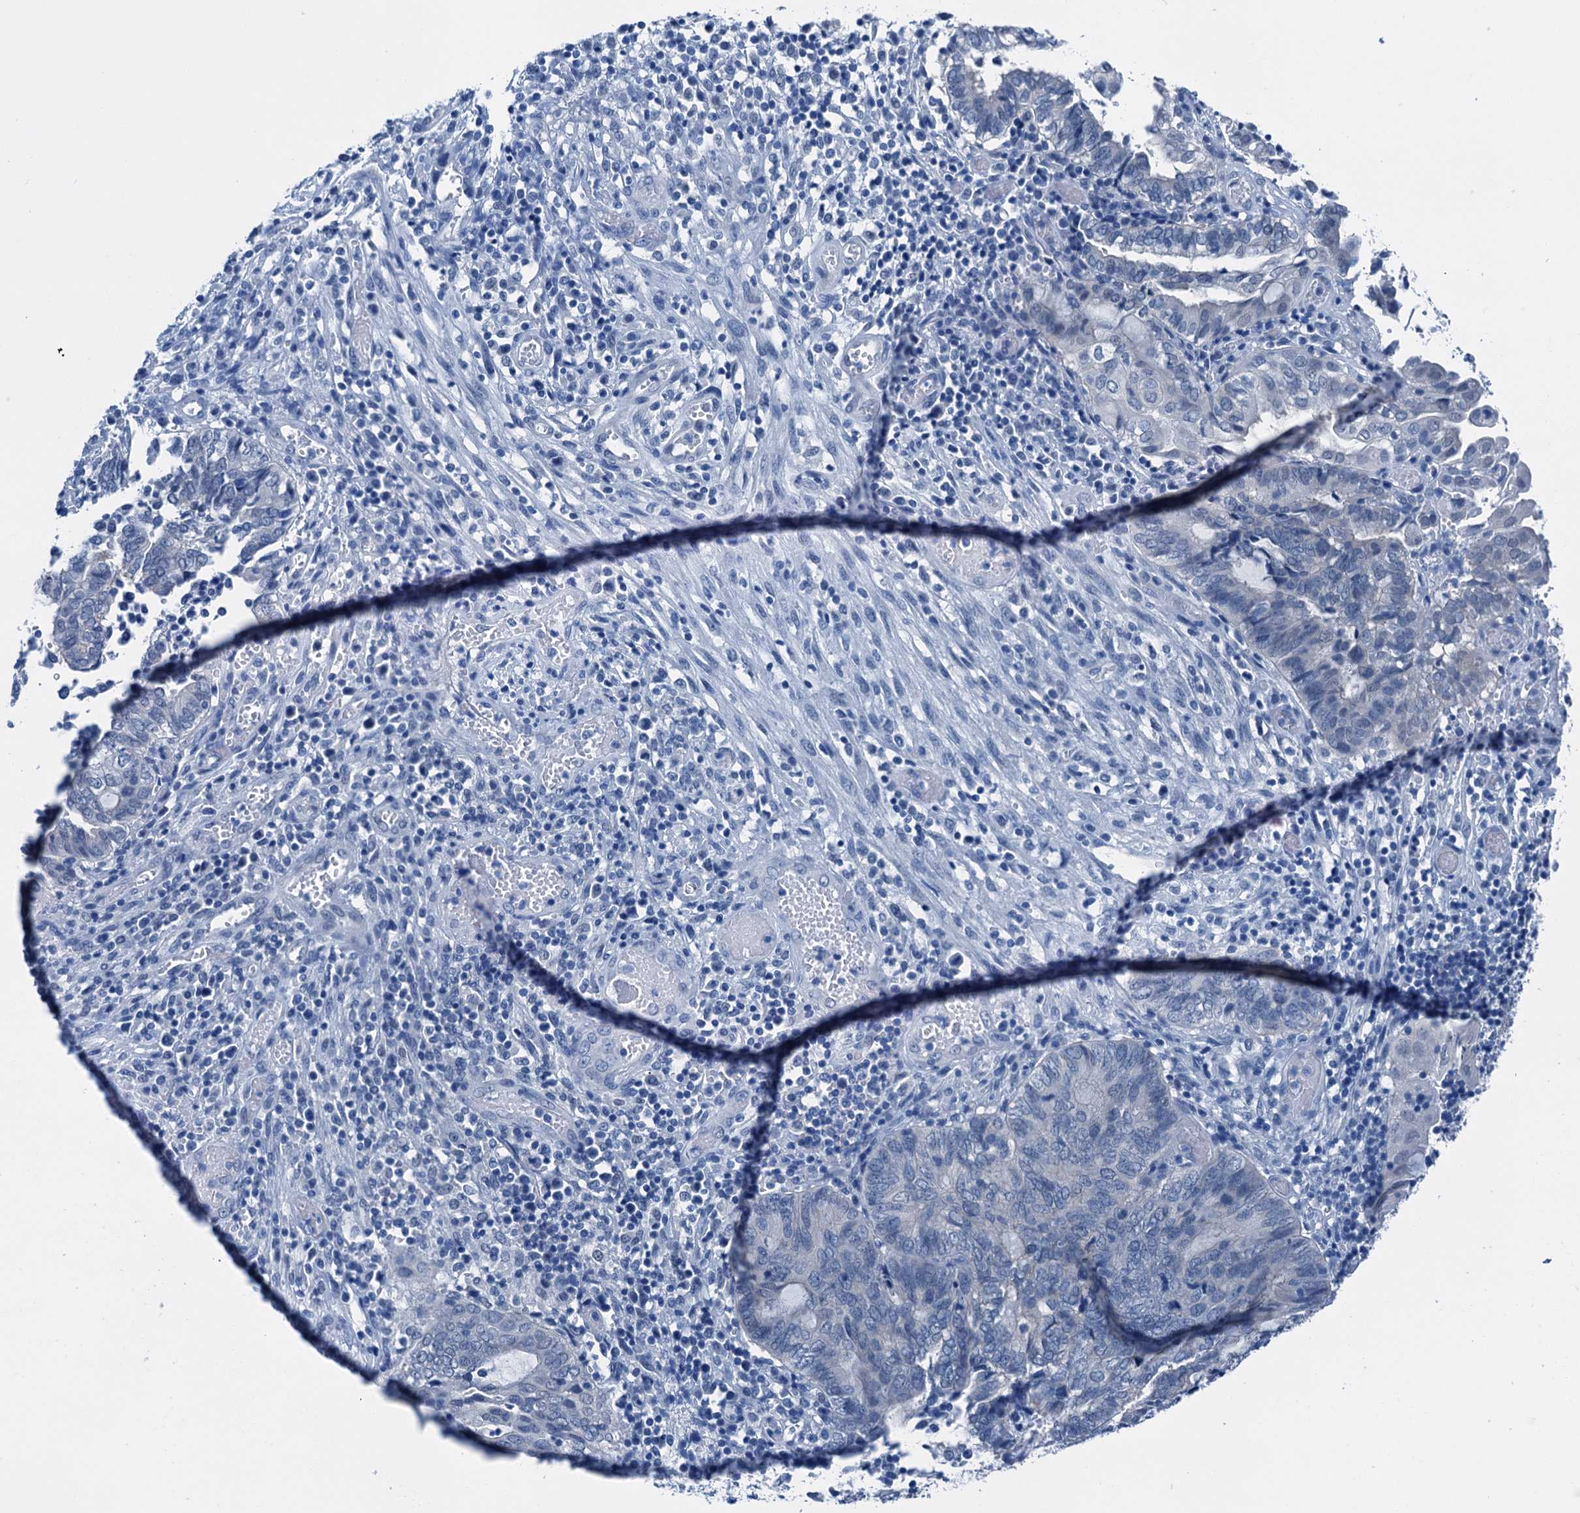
{"staining": {"intensity": "negative", "quantity": "none", "location": "none"}, "tissue": "endometrial cancer", "cell_type": "Tumor cells", "image_type": "cancer", "snomed": [{"axis": "morphology", "description": "Adenocarcinoma, NOS"}, {"axis": "topography", "description": "Uterus"}, {"axis": "topography", "description": "Endometrium"}], "caption": "Immunohistochemical staining of endometrial cancer exhibits no significant expression in tumor cells.", "gene": "CBLN3", "patient": {"sex": "female", "age": 70}}